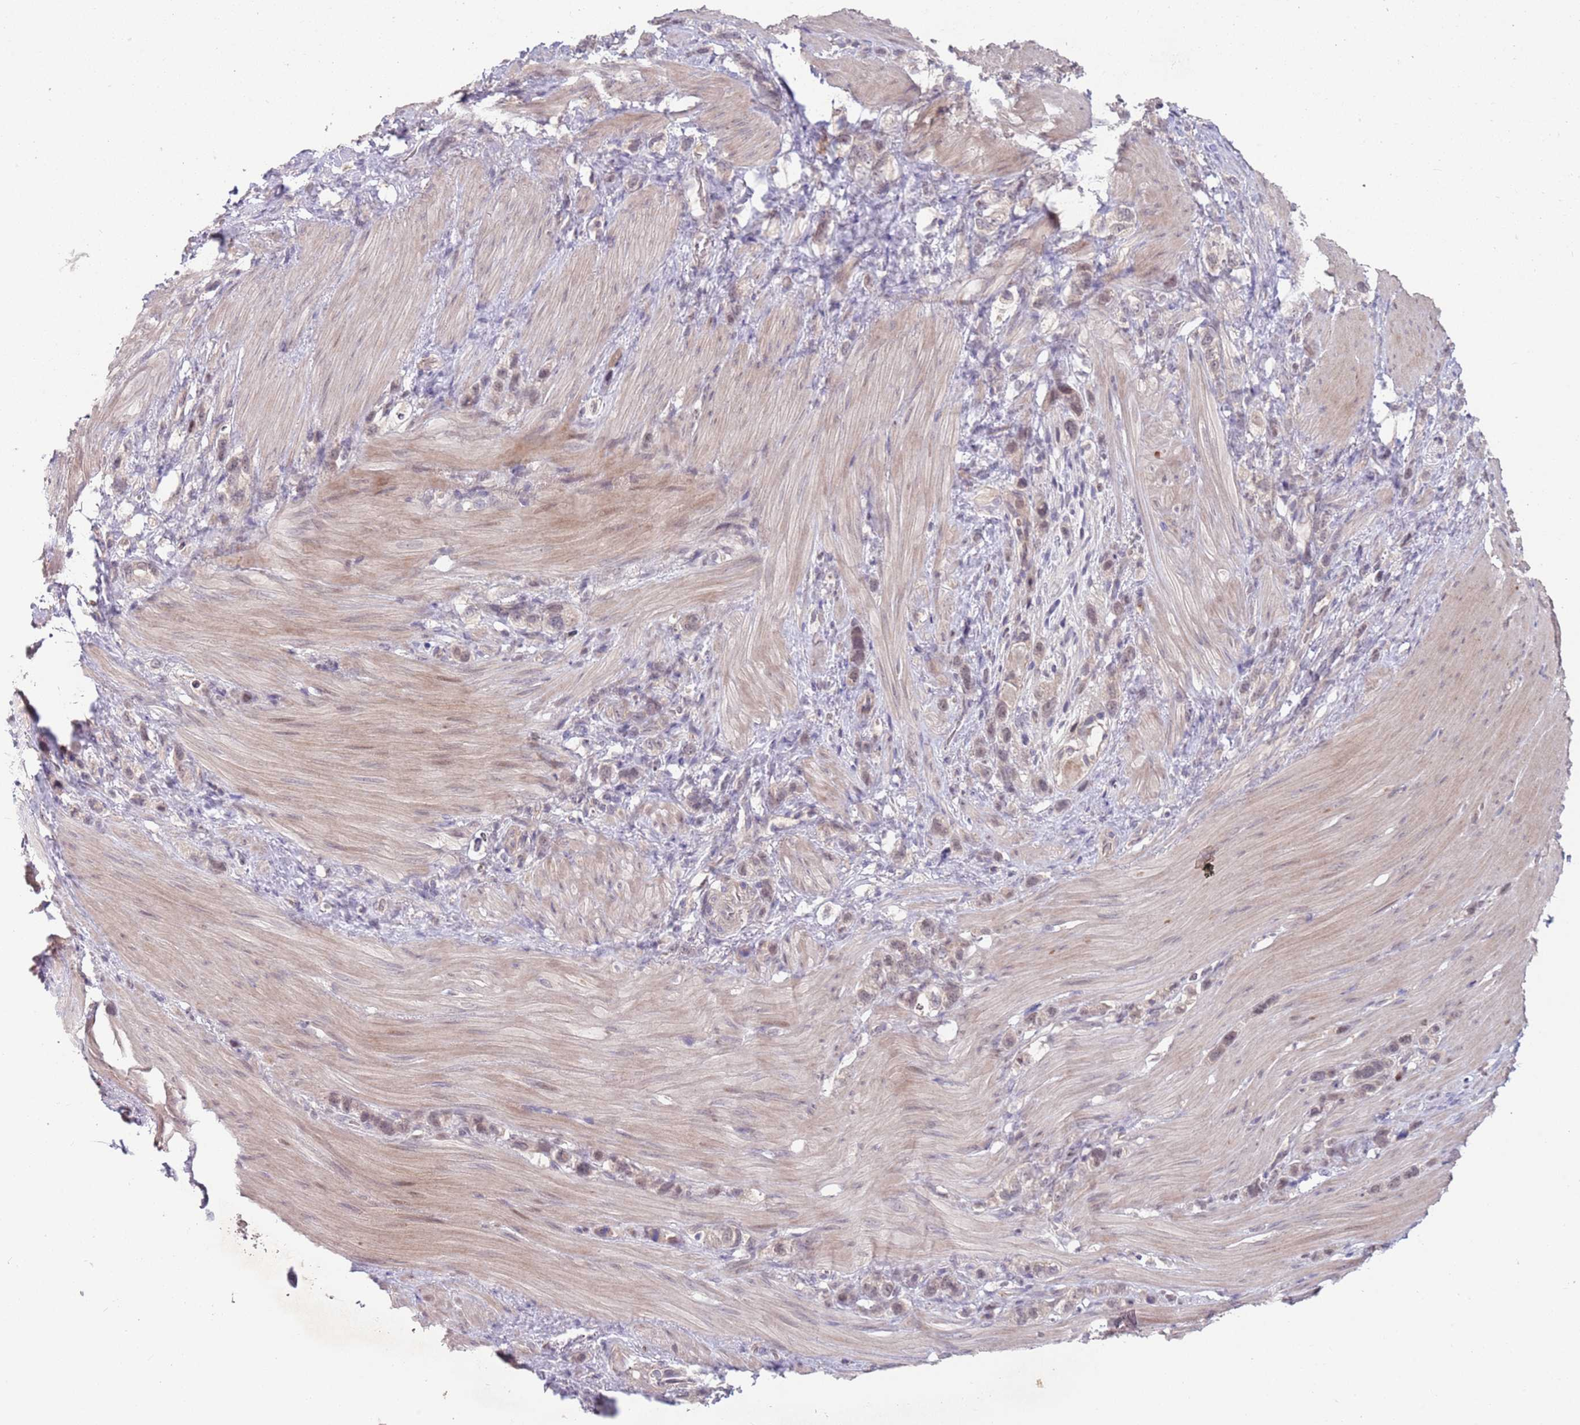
{"staining": {"intensity": "negative", "quantity": "none", "location": "none"}, "tissue": "stomach cancer", "cell_type": "Tumor cells", "image_type": "cancer", "snomed": [{"axis": "morphology", "description": "Adenocarcinoma, NOS"}, {"axis": "topography", "description": "Stomach"}], "caption": "Immunohistochemical staining of stomach adenocarcinoma demonstrates no significant staining in tumor cells.", "gene": "MEI1", "patient": {"sex": "female", "age": 65}}